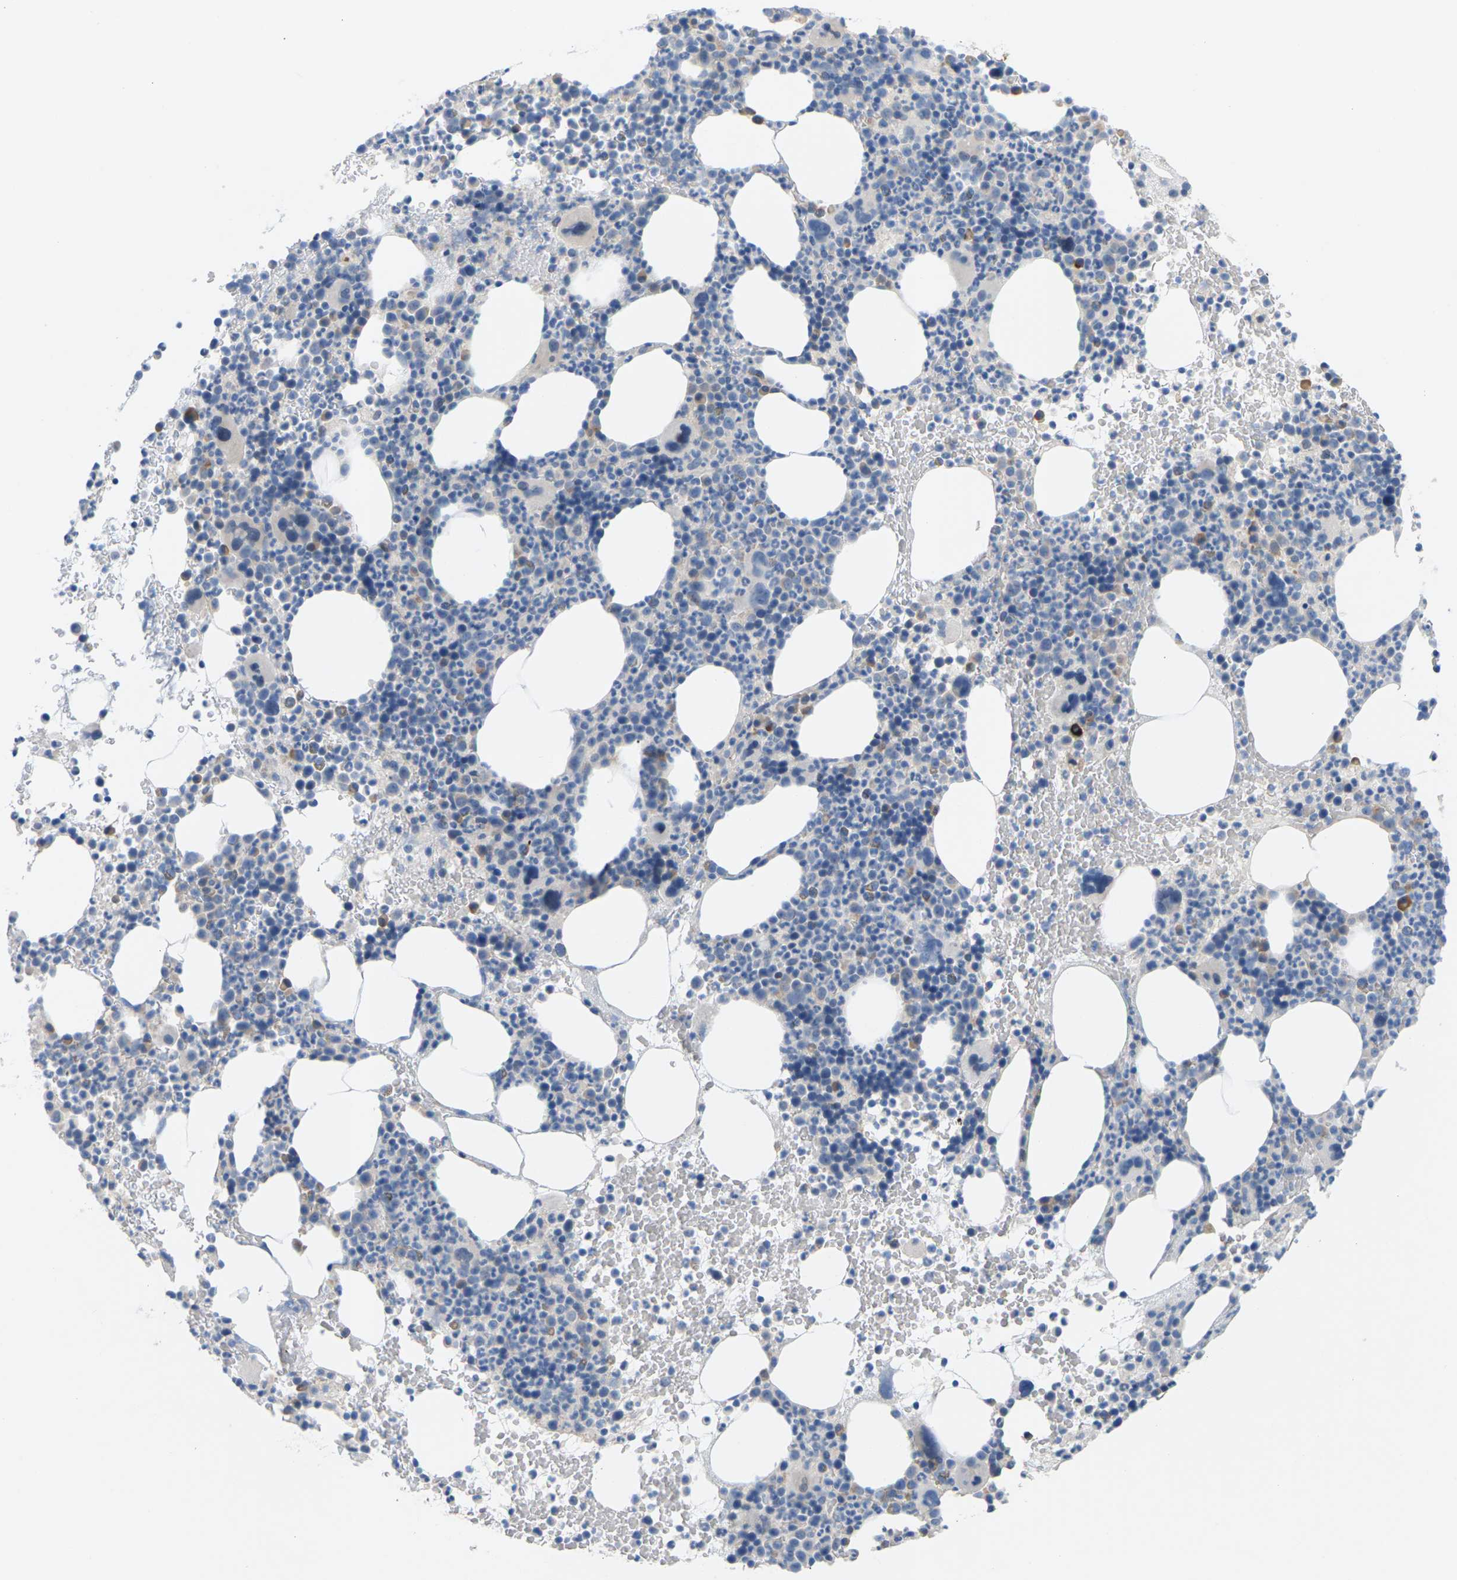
{"staining": {"intensity": "weak", "quantity": "<25%", "location": "cytoplasmic/membranous"}, "tissue": "bone marrow", "cell_type": "Hematopoietic cells", "image_type": "normal", "snomed": [{"axis": "morphology", "description": "Normal tissue, NOS"}, {"axis": "morphology", "description": "Inflammation, NOS"}, {"axis": "topography", "description": "Bone marrow"}], "caption": "High magnification brightfield microscopy of unremarkable bone marrow stained with DAB (brown) and counterstained with hematoxylin (blue): hematopoietic cells show no significant positivity. (DAB immunohistochemistry visualized using brightfield microscopy, high magnification).", "gene": "CLDN3", "patient": {"sex": "male", "age": 73}}